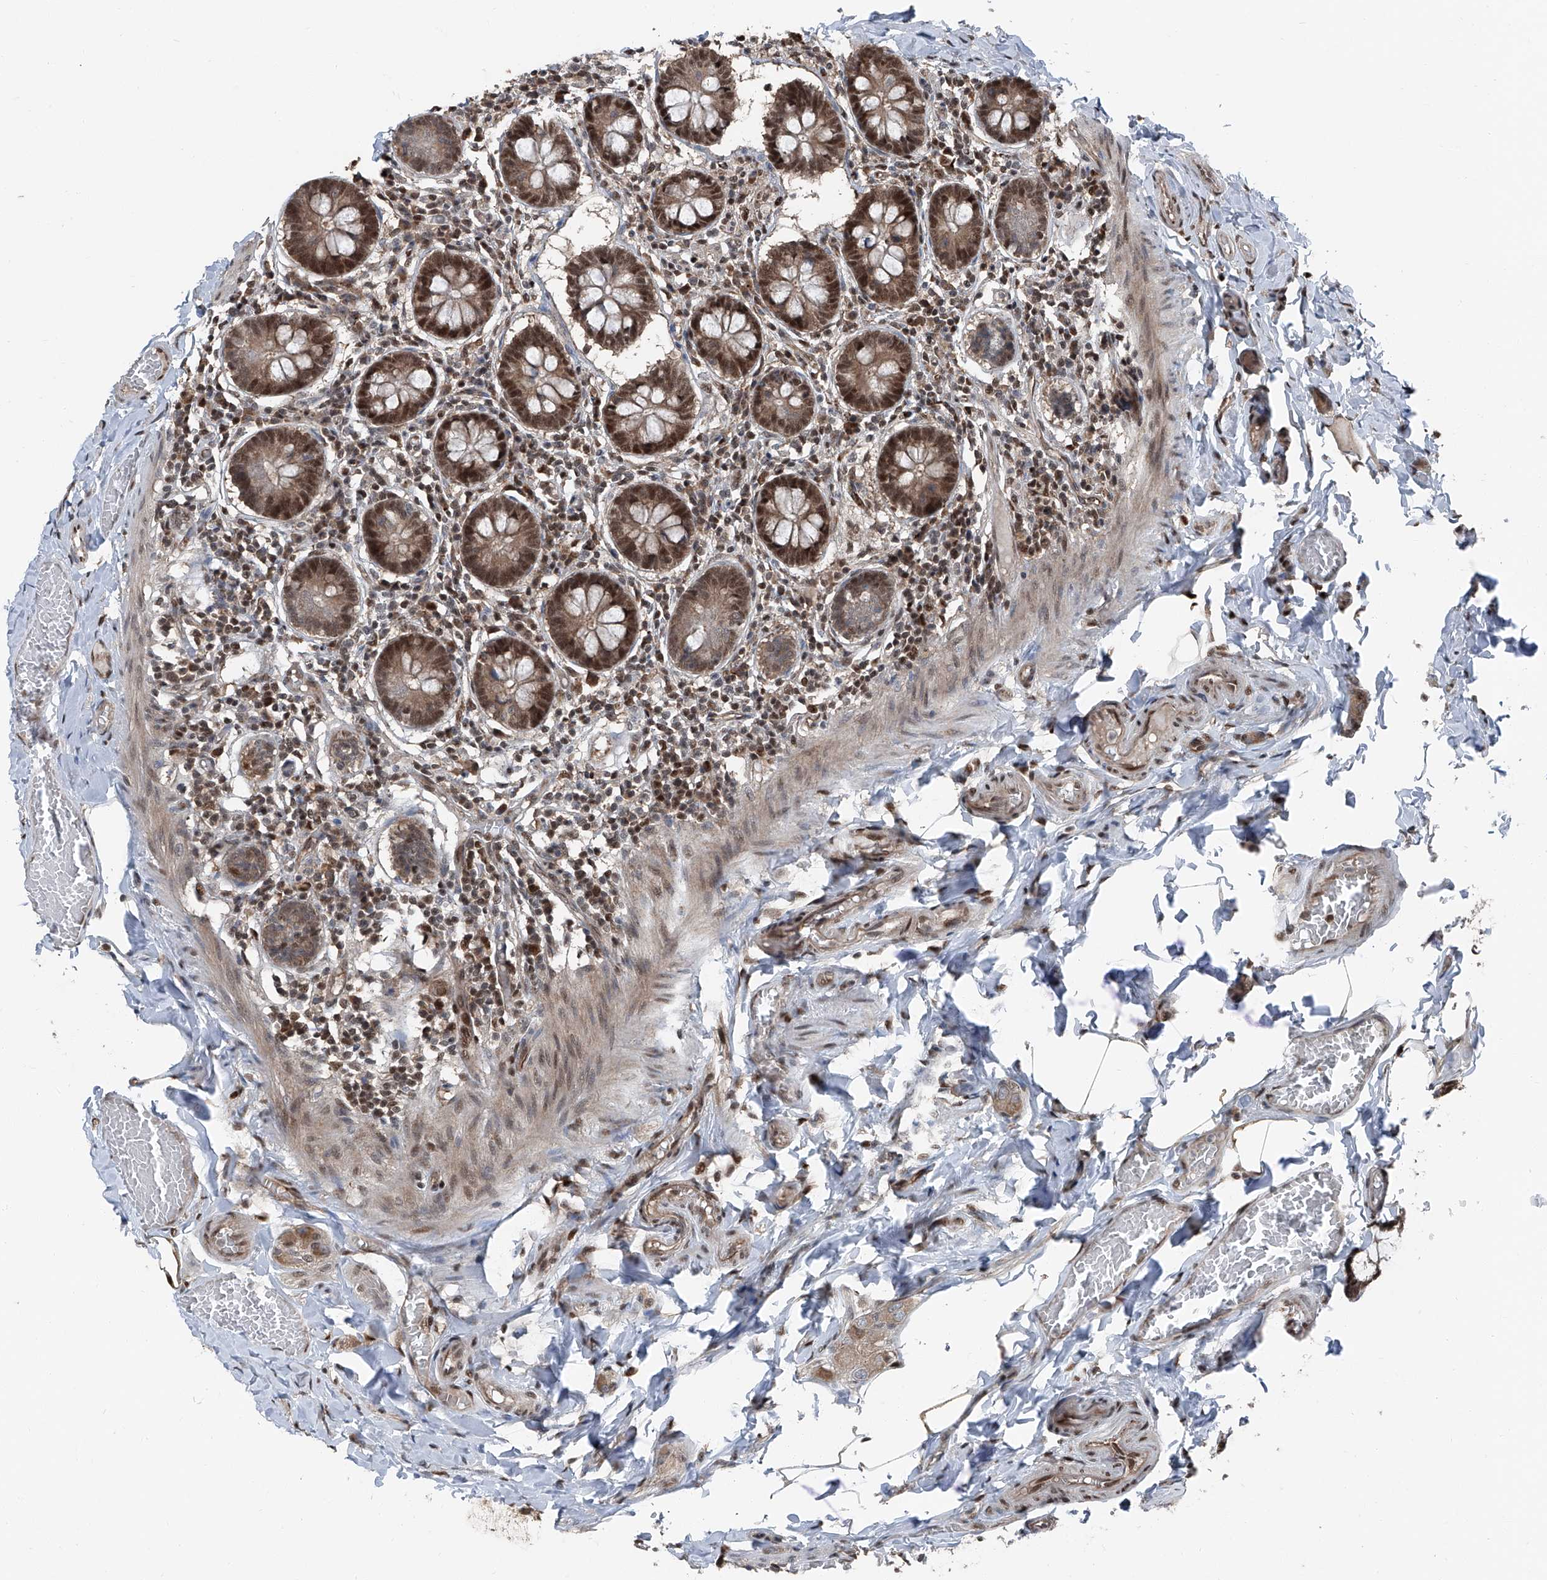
{"staining": {"intensity": "strong", "quantity": ">75%", "location": "cytoplasmic/membranous,nuclear"}, "tissue": "small intestine", "cell_type": "Glandular cells", "image_type": "normal", "snomed": [{"axis": "morphology", "description": "Normal tissue, NOS"}, {"axis": "topography", "description": "Small intestine"}], "caption": "High-magnification brightfield microscopy of benign small intestine stained with DAB (3,3'-diaminobenzidine) (brown) and counterstained with hematoxylin (blue). glandular cells exhibit strong cytoplasmic/membranous,nuclear staining is appreciated in approximately>75% of cells. The staining is performed using DAB brown chromogen to label protein expression. The nuclei are counter-stained blue using hematoxylin.", "gene": "FKBP5", "patient": {"sex": "male", "age": 41}}